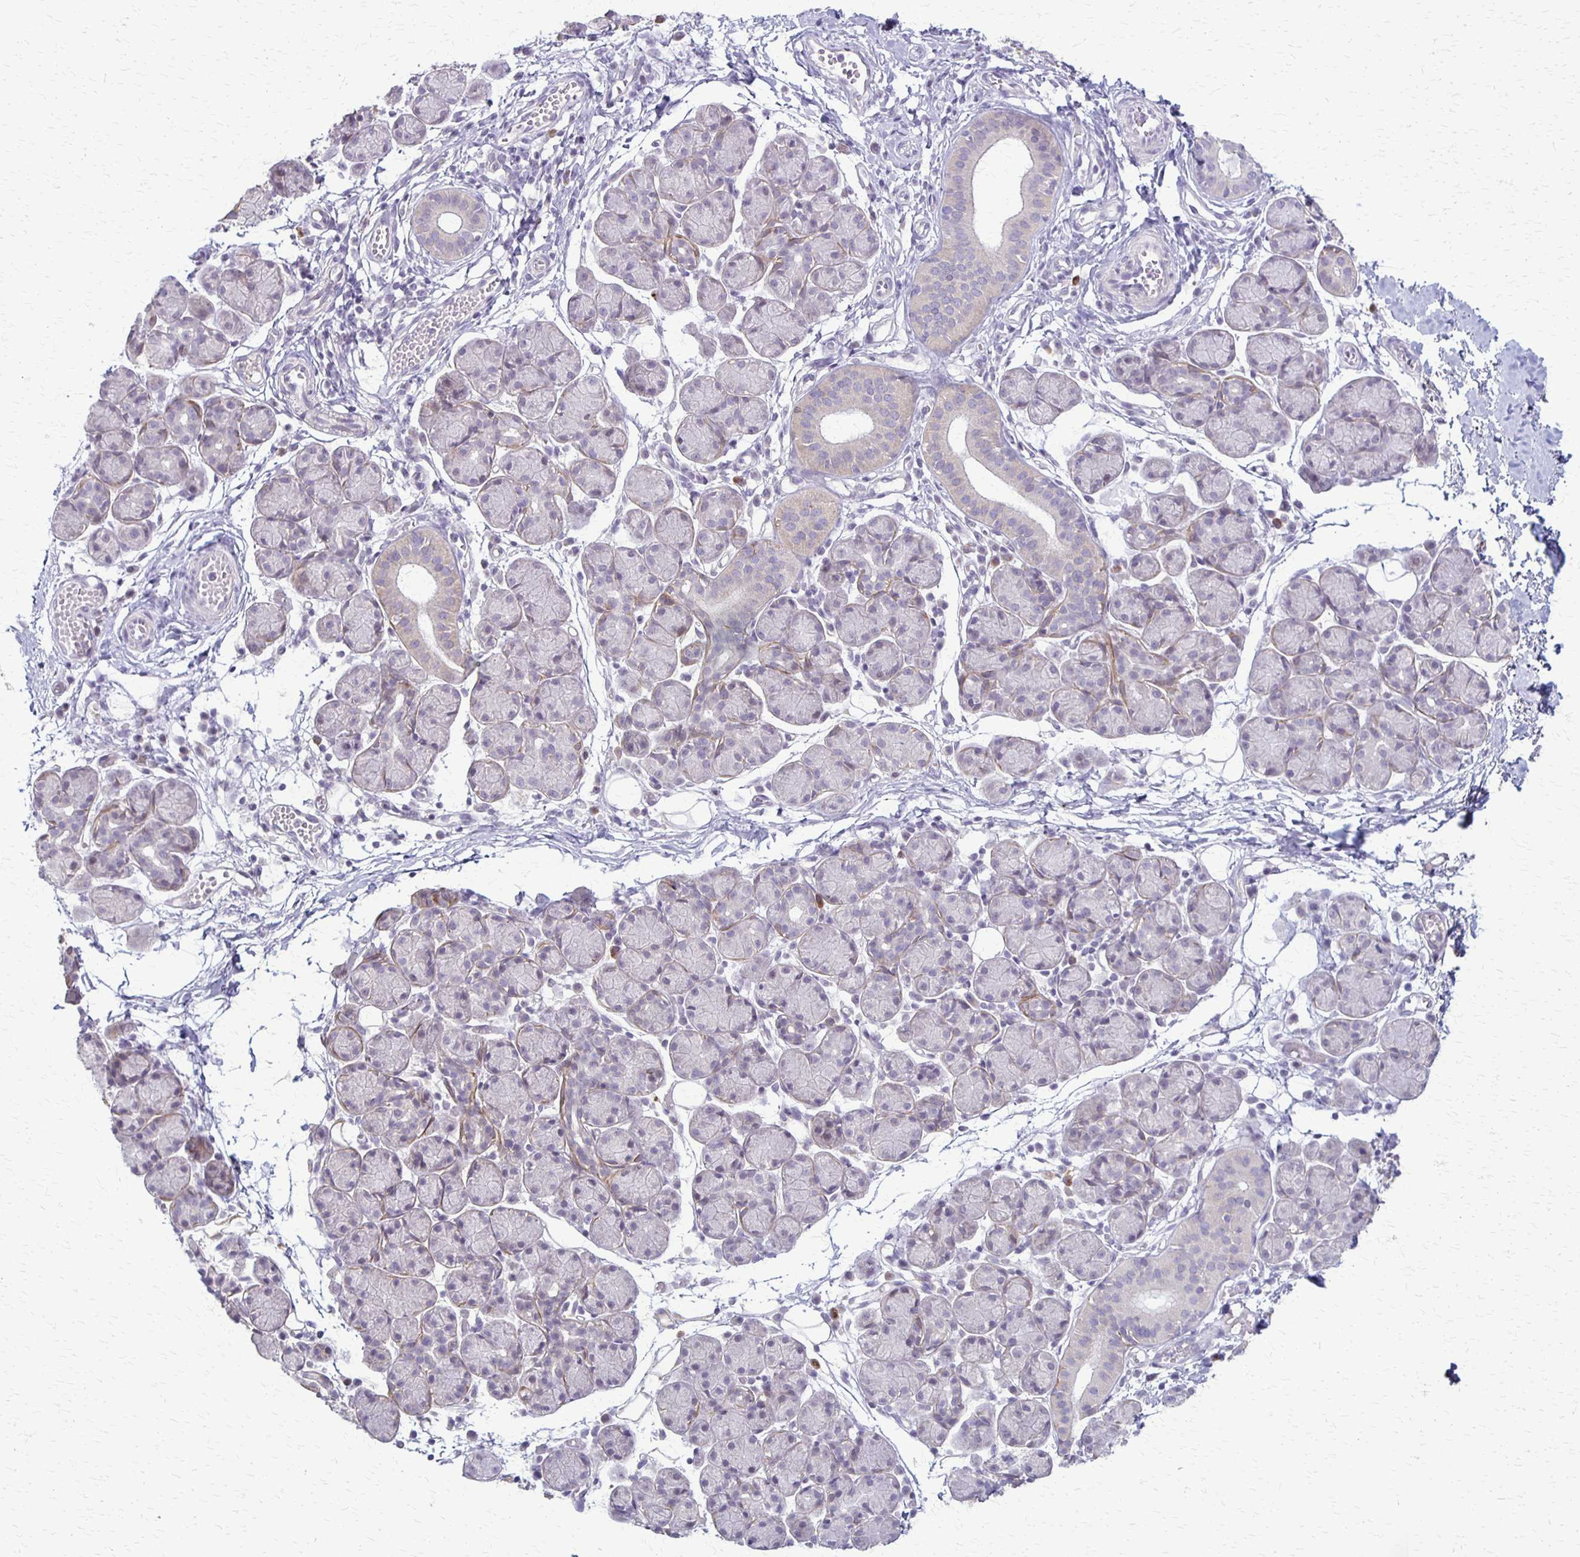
{"staining": {"intensity": "moderate", "quantity": "<25%", "location": "nuclear"}, "tissue": "salivary gland", "cell_type": "Glandular cells", "image_type": "normal", "snomed": [{"axis": "morphology", "description": "Normal tissue, NOS"}, {"axis": "morphology", "description": "Inflammation, NOS"}, {"axis": "topography", "description": "Lymph node"}, {"axis": "topography", "description": "Salivary gland"}], "caption": "Immunohistochemistry (IHC) photomicrograph of benign human salivary gland stained for a protein (brown), which displays low levels of moderate nuclear expression in approximately <25% of glandular cells.", "gene": "SLC35E2B", "patient": {"sex": "male", "age": 3}}